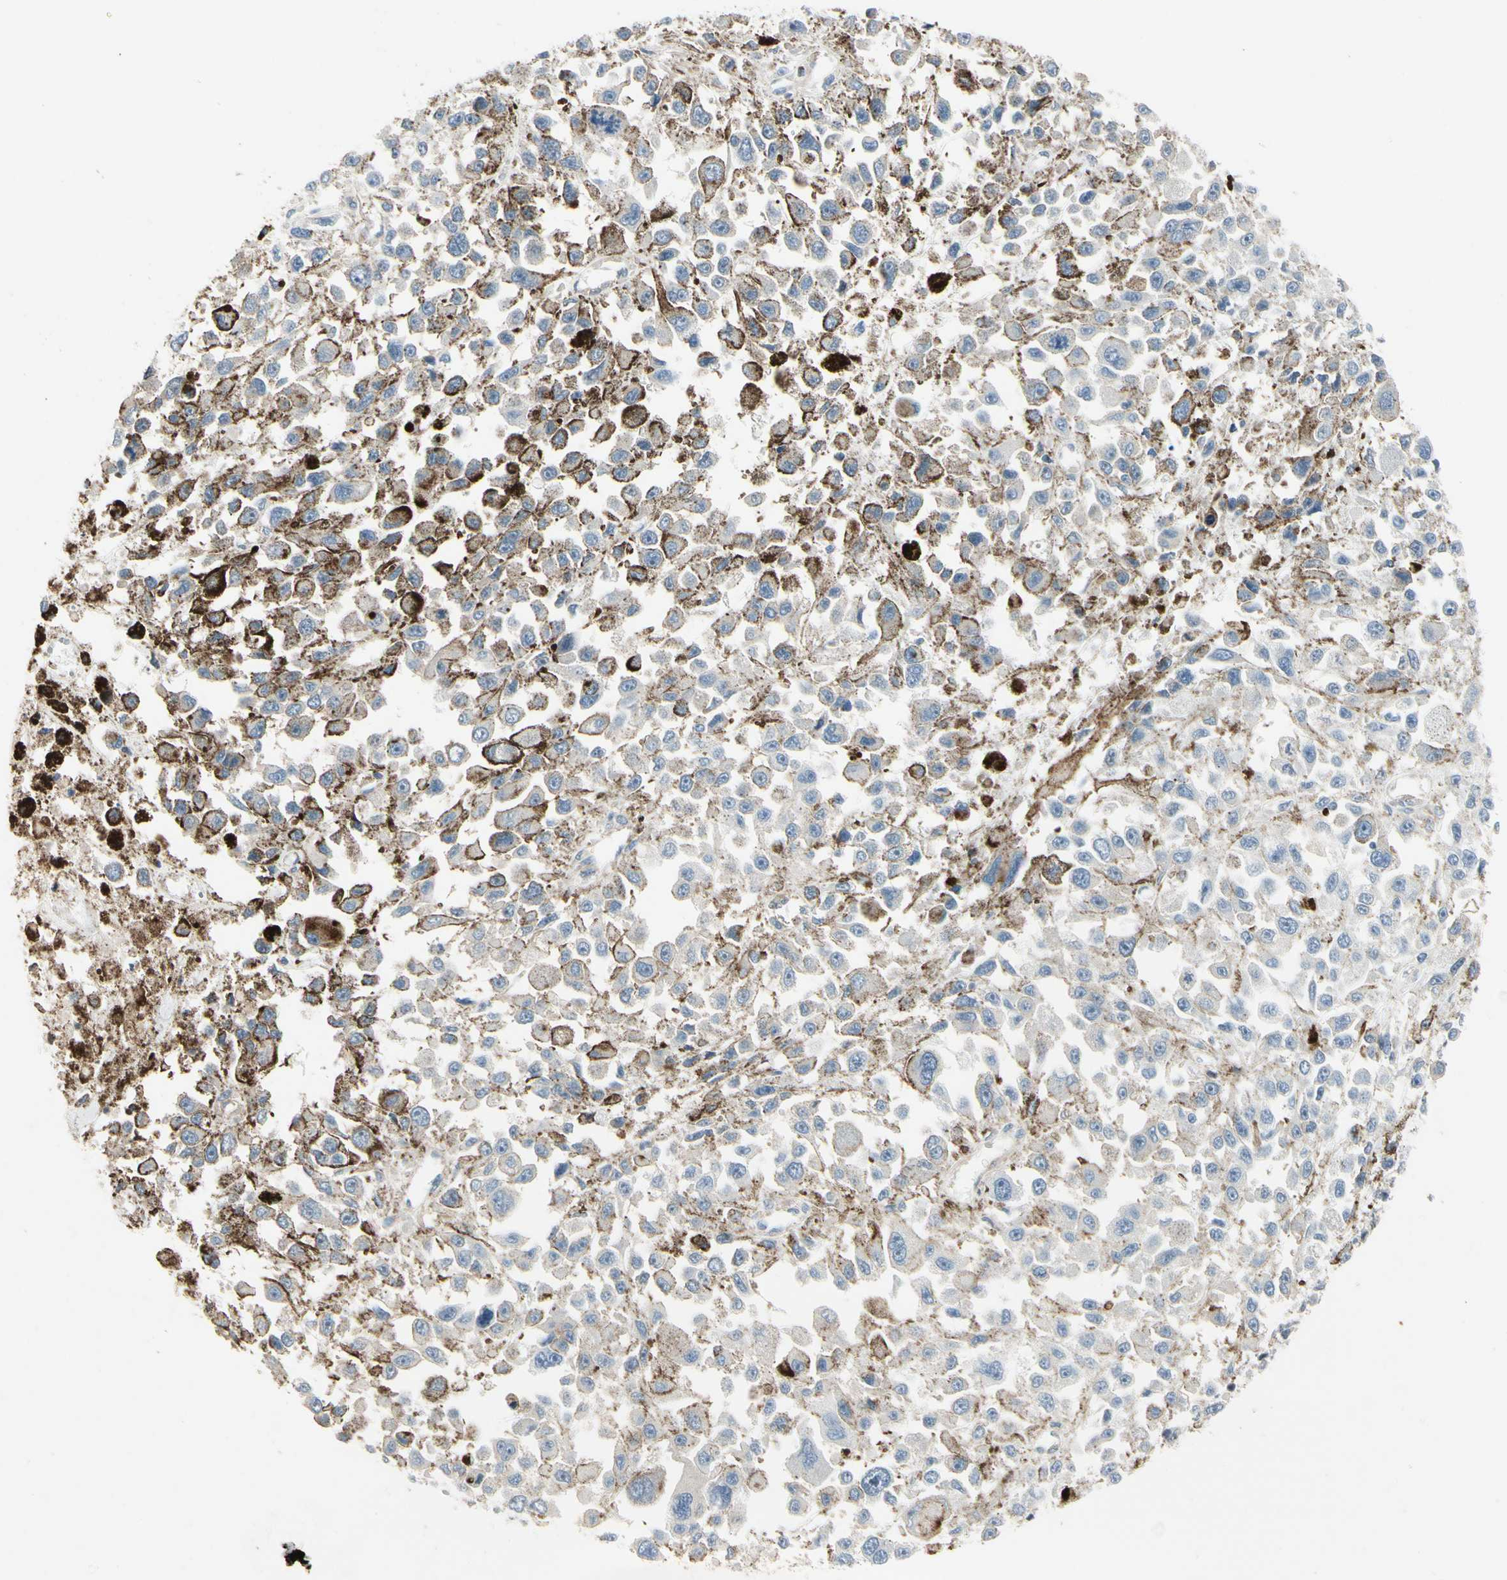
{"staining": {"intensity": "negative", "quantity": "none", "location": "none"}, "tissue": "melanoma", "cell_type": "Tumor cells", "image_type": "cancer", "snomed": [{"axis": "morphology", "description": "Malignant melanoma, Metastatic site"}, {"axis": "topography", "description": "Lymph node"}], "caption": "Immunohistochemistry (IHC) micrograph of neoplastic tissue: malignant melanoma (metastatic site) stained with DAB exhibits no significant protein staining in tumor cells. Brightfield microscopy of IHC stained with DAB (3,3'-diaminobenzidine) (brown) and hematoxylin (blue), captured at high magnification.", "gene": "TPM1", "patient": {"sex": "male", "age": 59}}